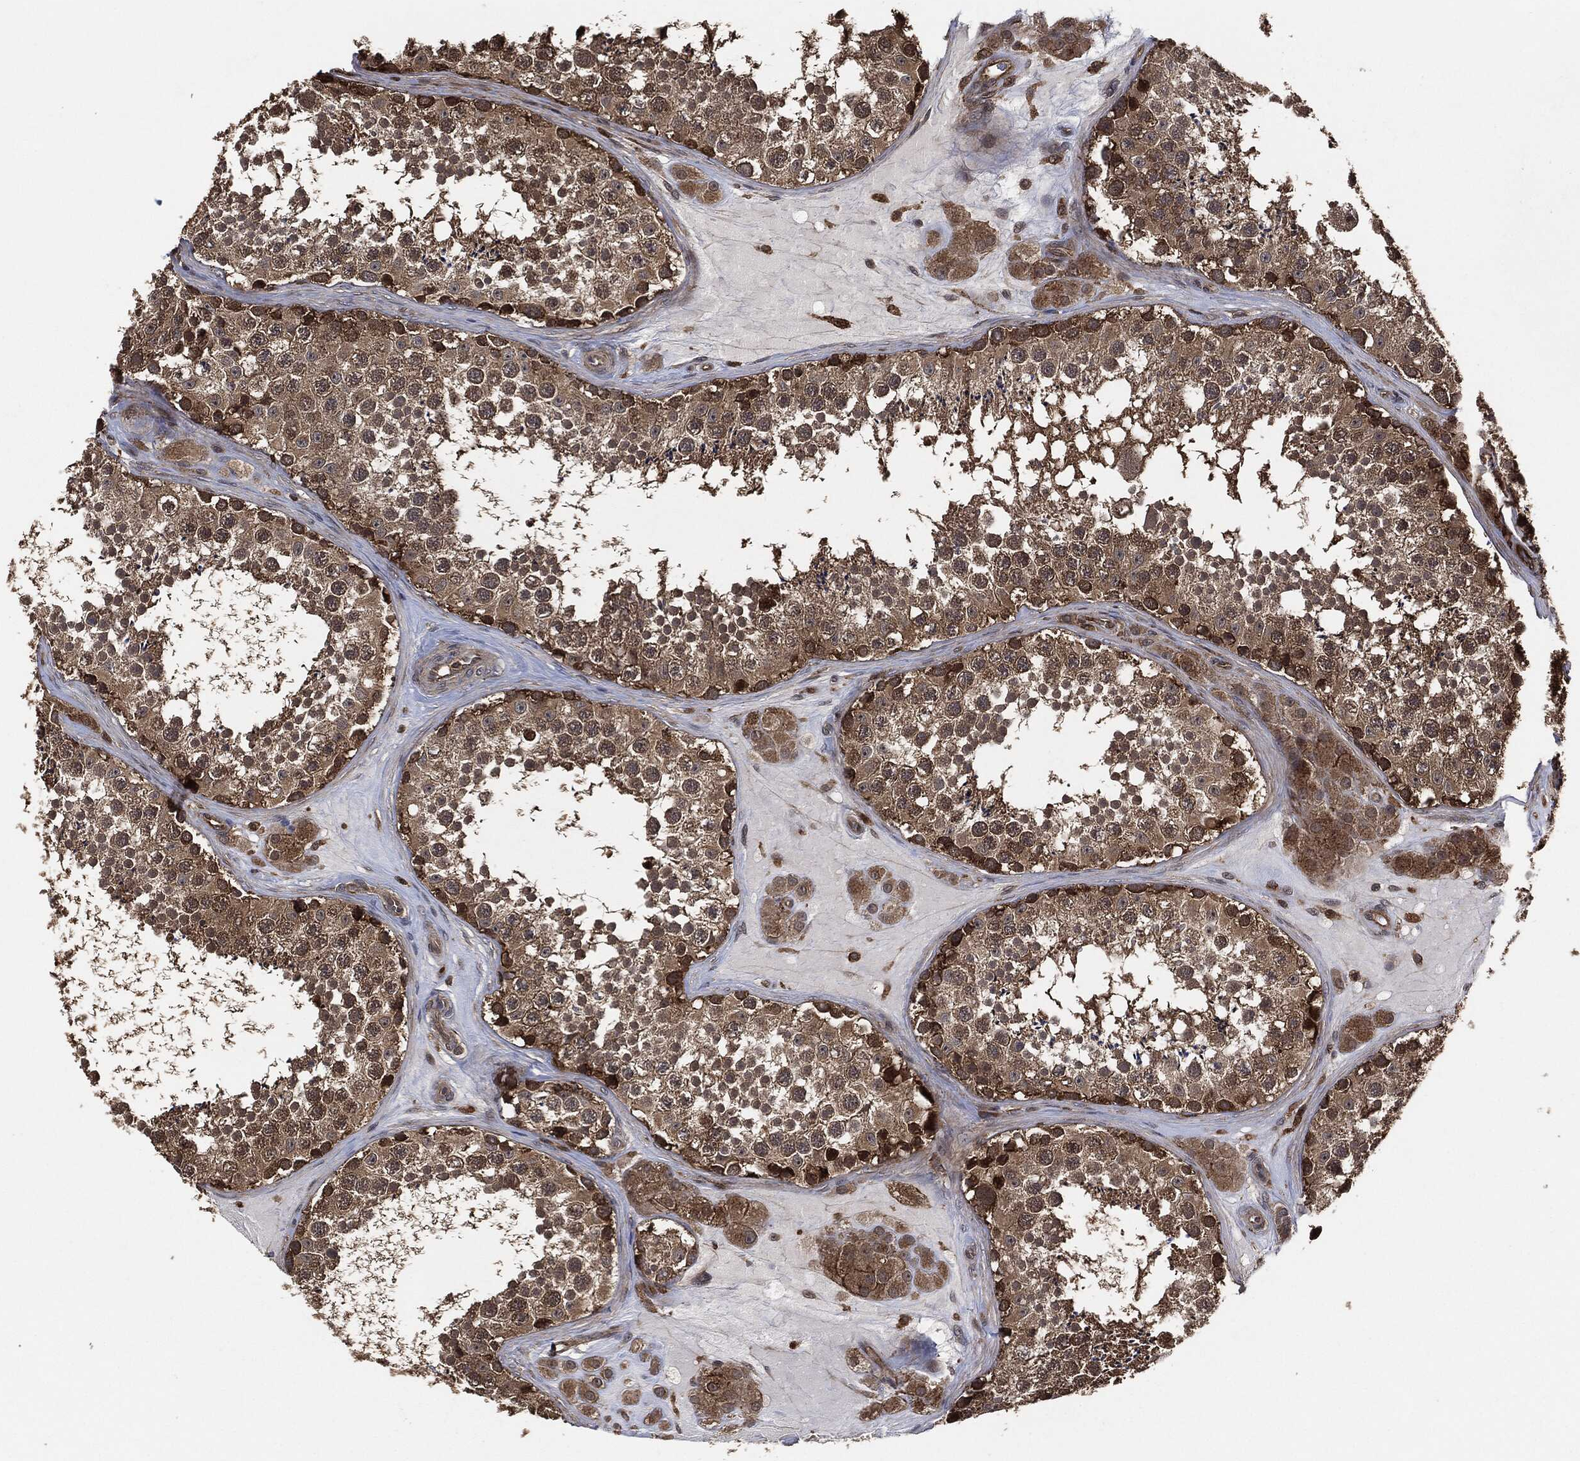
{"staining": {"intensity": "strong", "quantity": "<25%", "location": "cytoplasmic/membranous"}, "tissue": "testis", "cell_type": "Cells in seminiferous ducts", "image_type": "normal", "snomed": [{"axis": "morphology", "description": "Normal tissue, NOS"}, {"axis": "topography", "description": "Testis"}], "caption": "Testis stained with DAB IHC shows medium levels of strong cytoplasmic/membranous positivity in approximately <25% of cells in seminiferous ducts. (IHC, brightfield microscopy, high magnification).", "gene": "TPT1", "patient": {"sex": "male", "age": 41}}